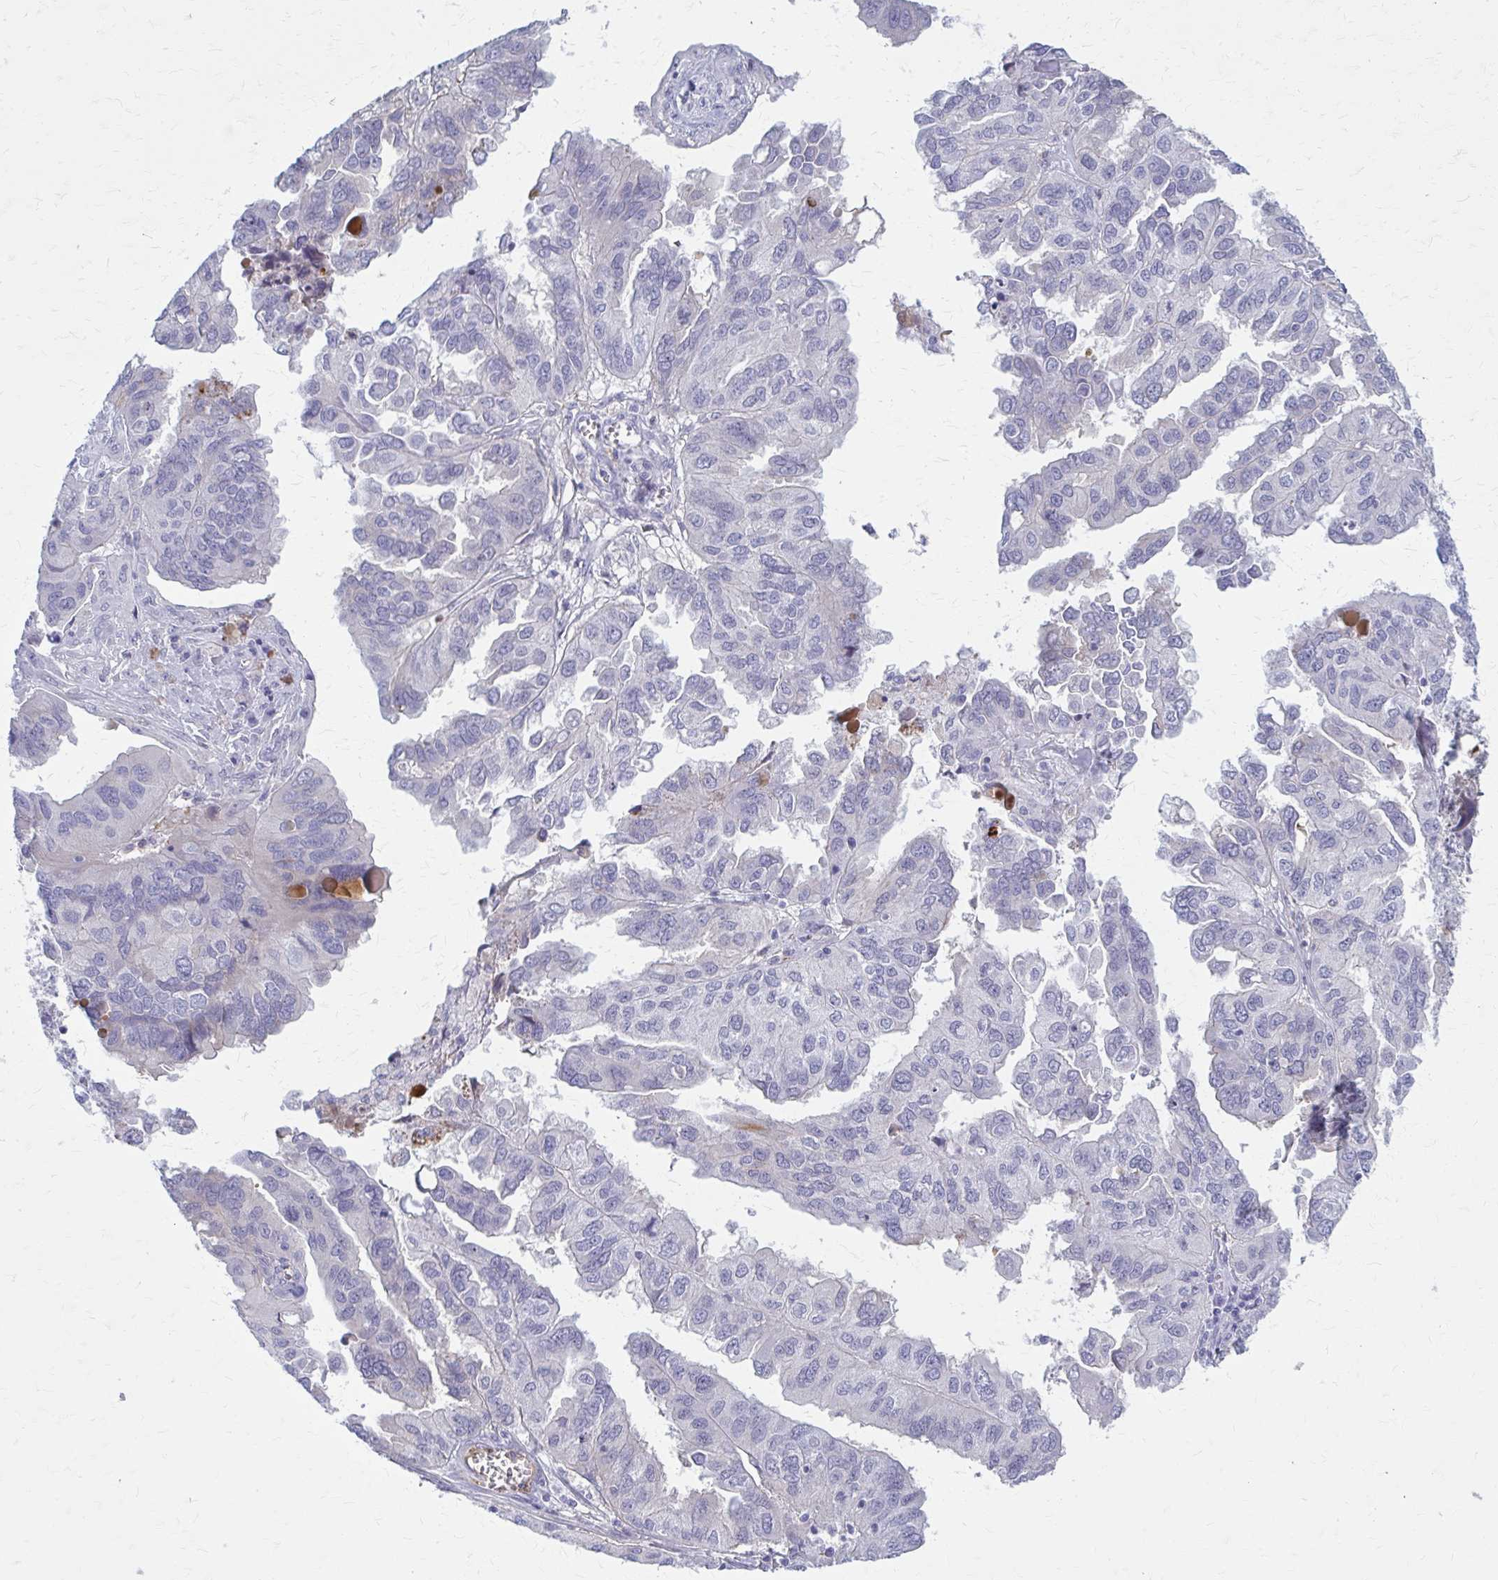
{"staining": {"intensity": "negative", "quantity": "none", "location": "none"}, "tissue": "ovarian cancer", "cell_type": "Tumor cells", "image_type": "cancer", "snomed": [{"axis": "morphology", "description": "Cystadenocarcinoma, serous, NOS"}, {"axis": "topography", "description": "Ovary"}], "caption": "The micrograph reveals no significant staining in tumor cells of serous cystadenocarcinoma (ovarian). (DAB (3,3'-diaminobenzidine) IHC, high magnification).", "gene": "SERPIND1", "patient": {"sex": "female", "age": 79}}